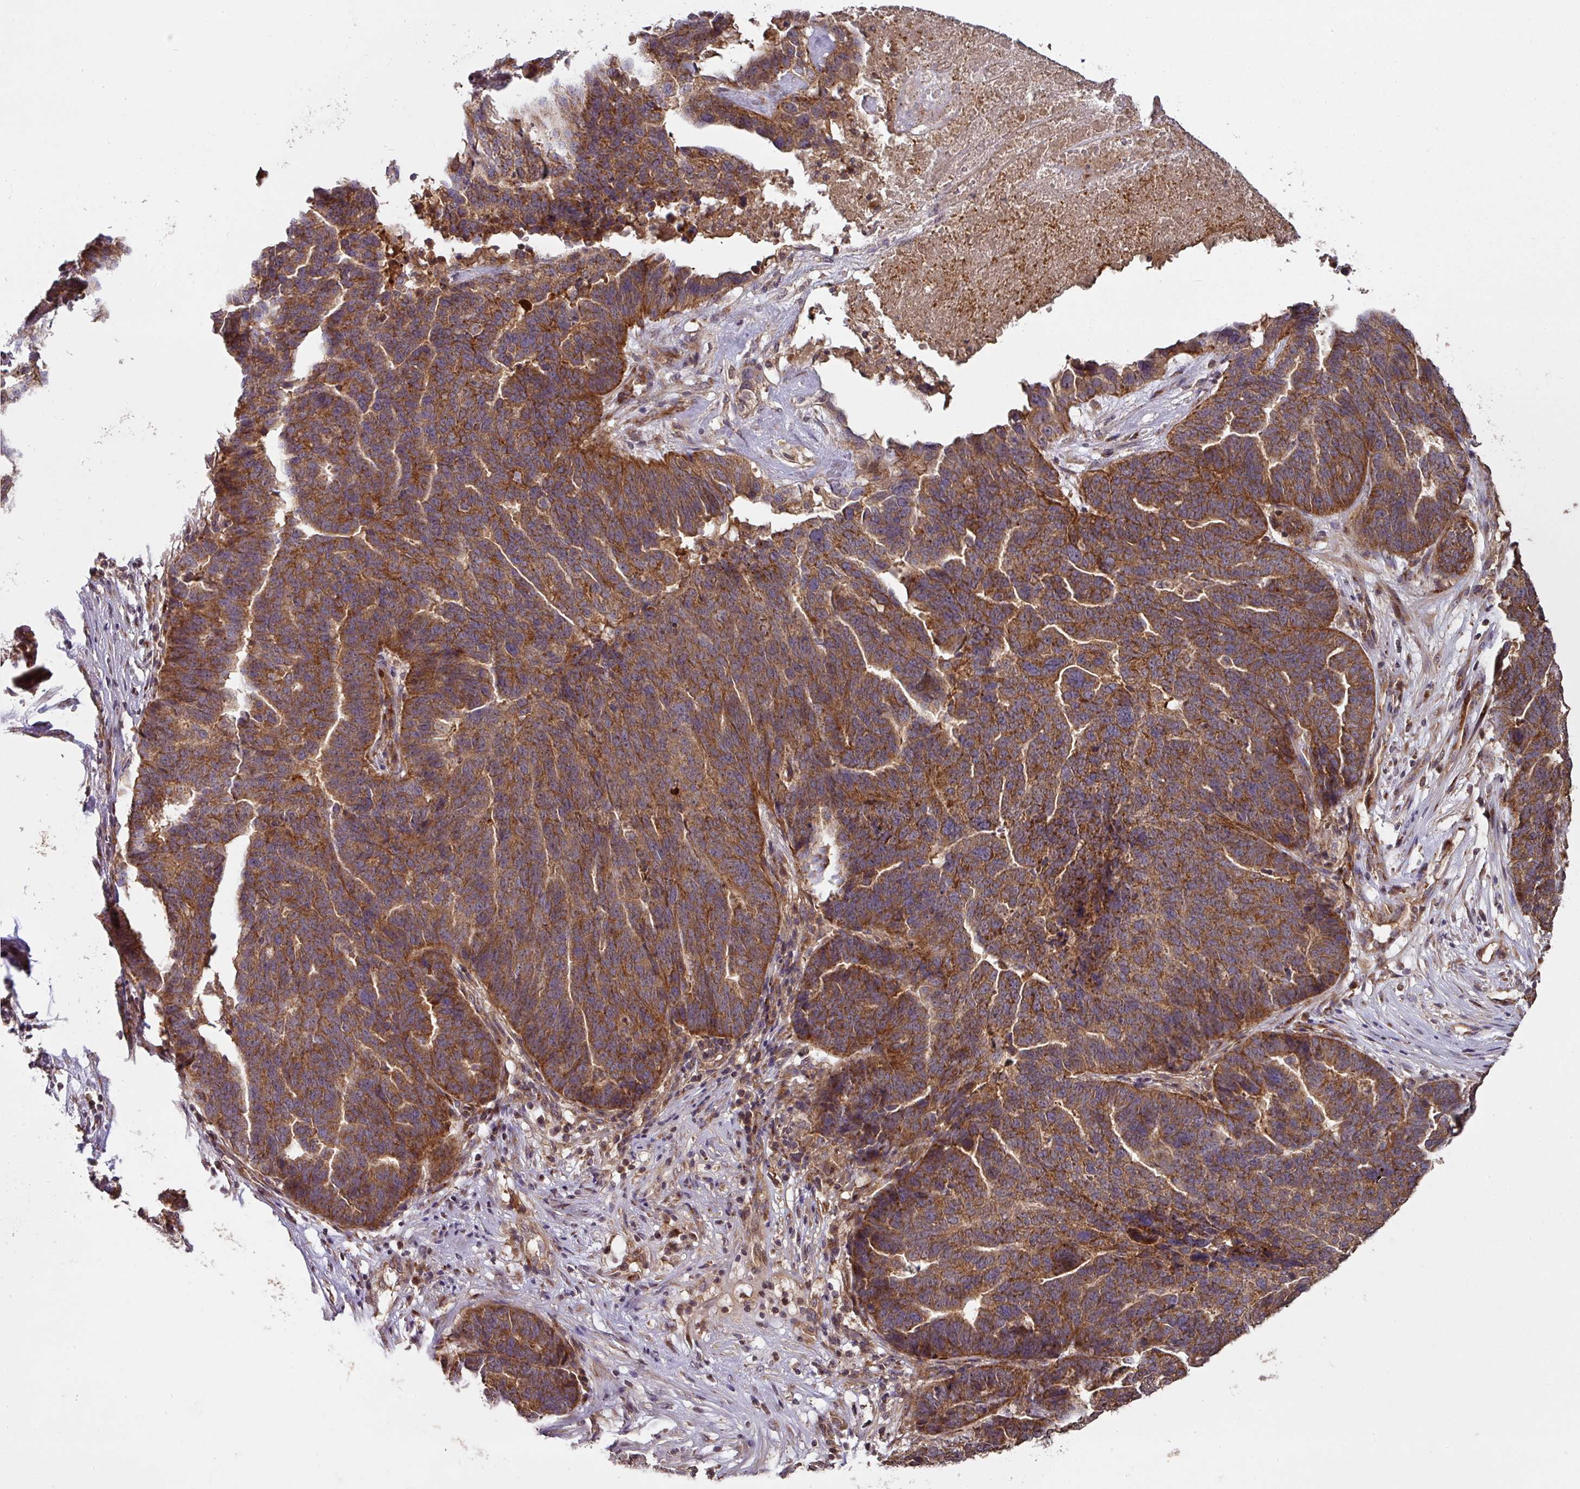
{"staining": {"intensity": "strong", "quantity": ">75%", "location": "cytoplasmic/membranous"}, "tissue": "ovarian cancer", "cell_type": "Tumor cells", "image_type": "cancer", "snomed": [{"axis": "morphology", "description": "Cystadenocarcinoma, serous, NOS"}, {"axis": "topography", "description": "Ovary"}], "caption": "Serous cystadenocarcinoma (ovarian) was stained to show a protein in brown. There is high levels of strong cytoplasmic/membranous expression in approximately >75% of tumor cells.", "gene": "MRRF", "patient": {"sex": "female", "age": 59}}